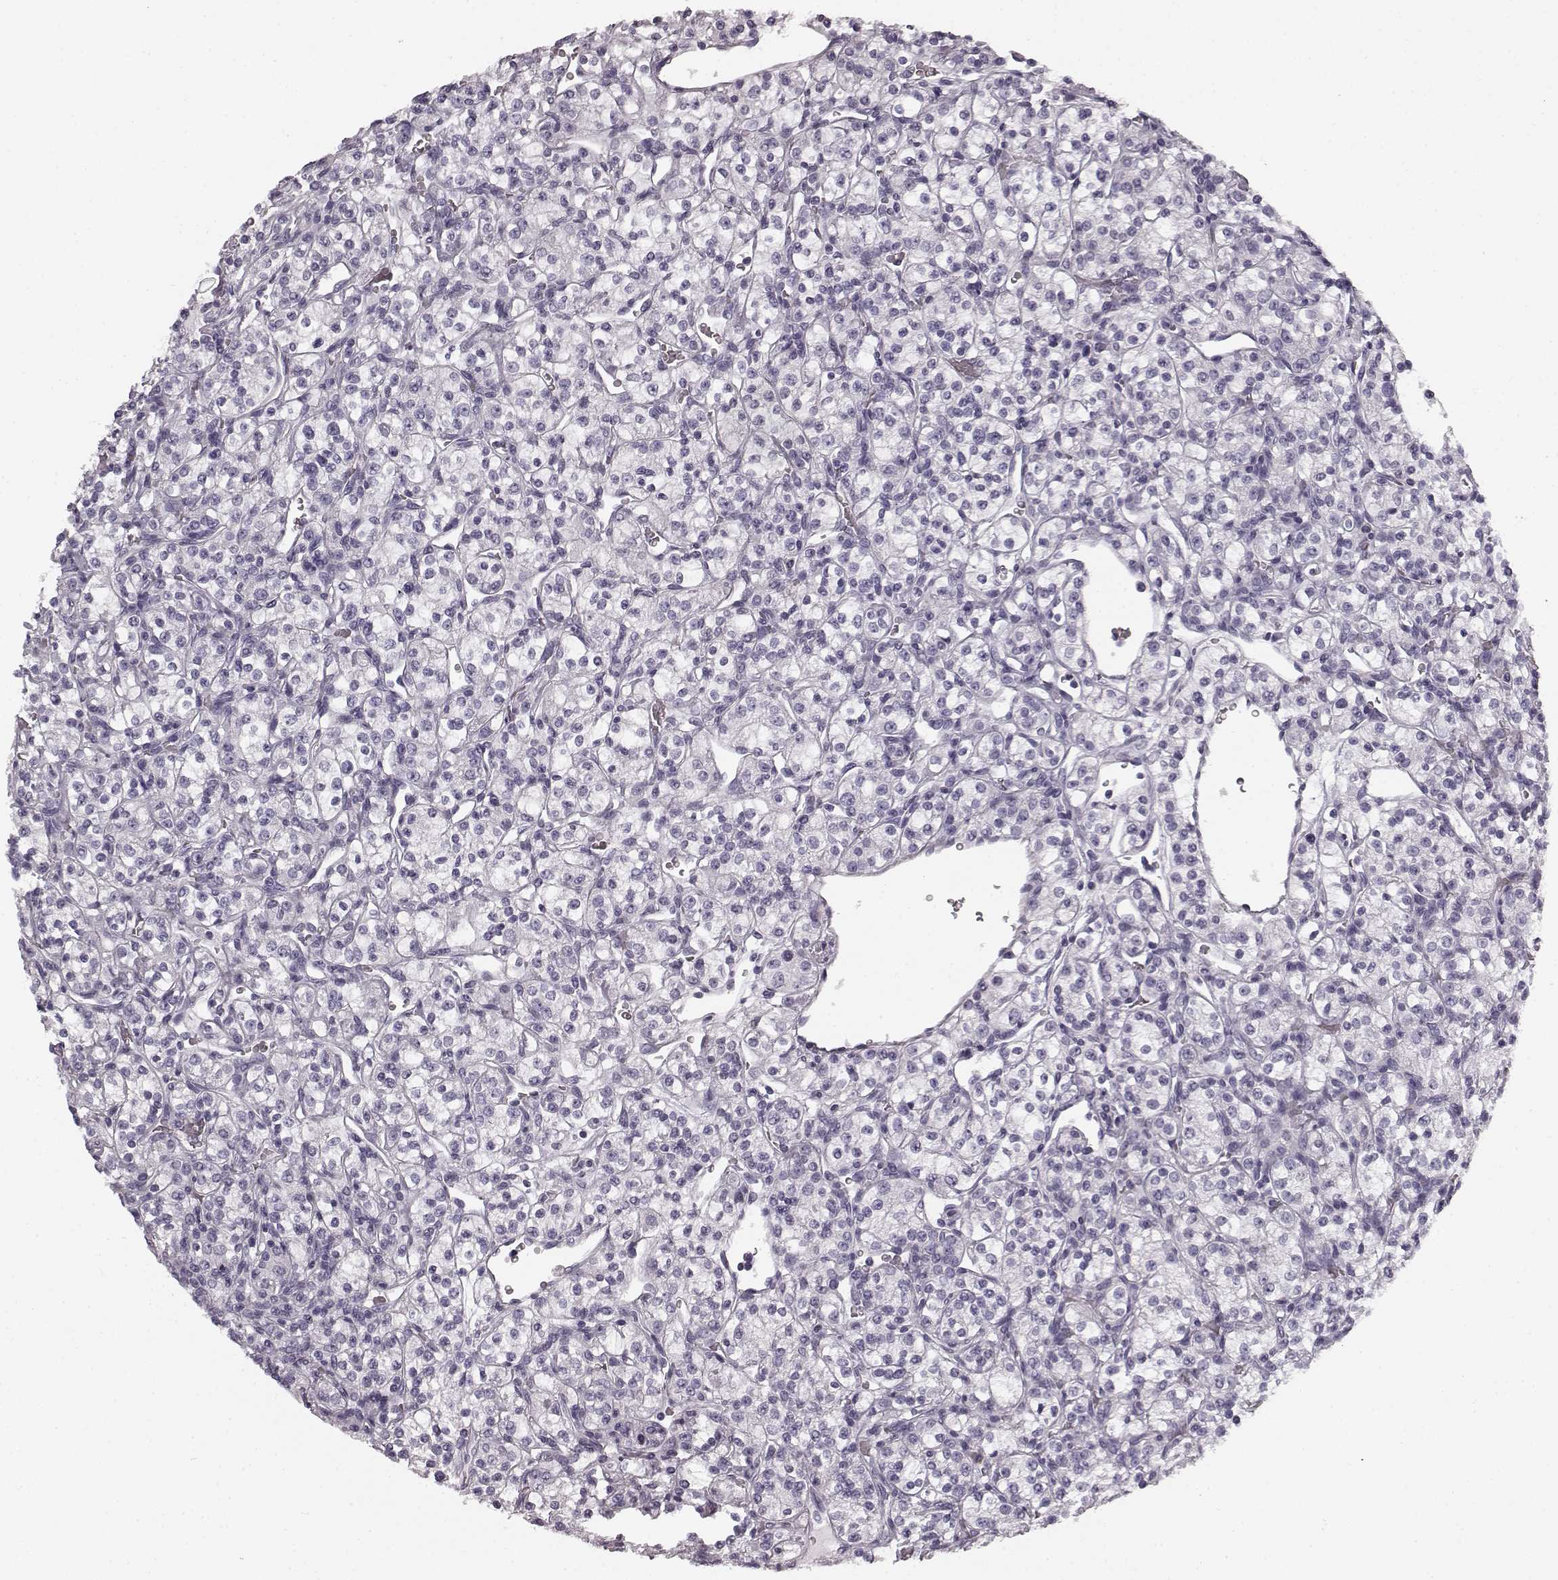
{"staining": {"intensity": "negative", "quantity": "none", "location": "none"}, "tissue": "renal cancer", "cell_type": "Tumor cells", "image_type": "cancer", "snomed": [{"axis": "morphology", "description": "Adenocarcinoma, NOS"}, {"axis": "topography", "description": "Kidney"}], "caption": "Renal adenocarcinoma was stained to show a protein in brown. There is no significant expression in tumor cells.", "gene": "TMPRSS15", "patient": {"sex": "male", "age": 77}}